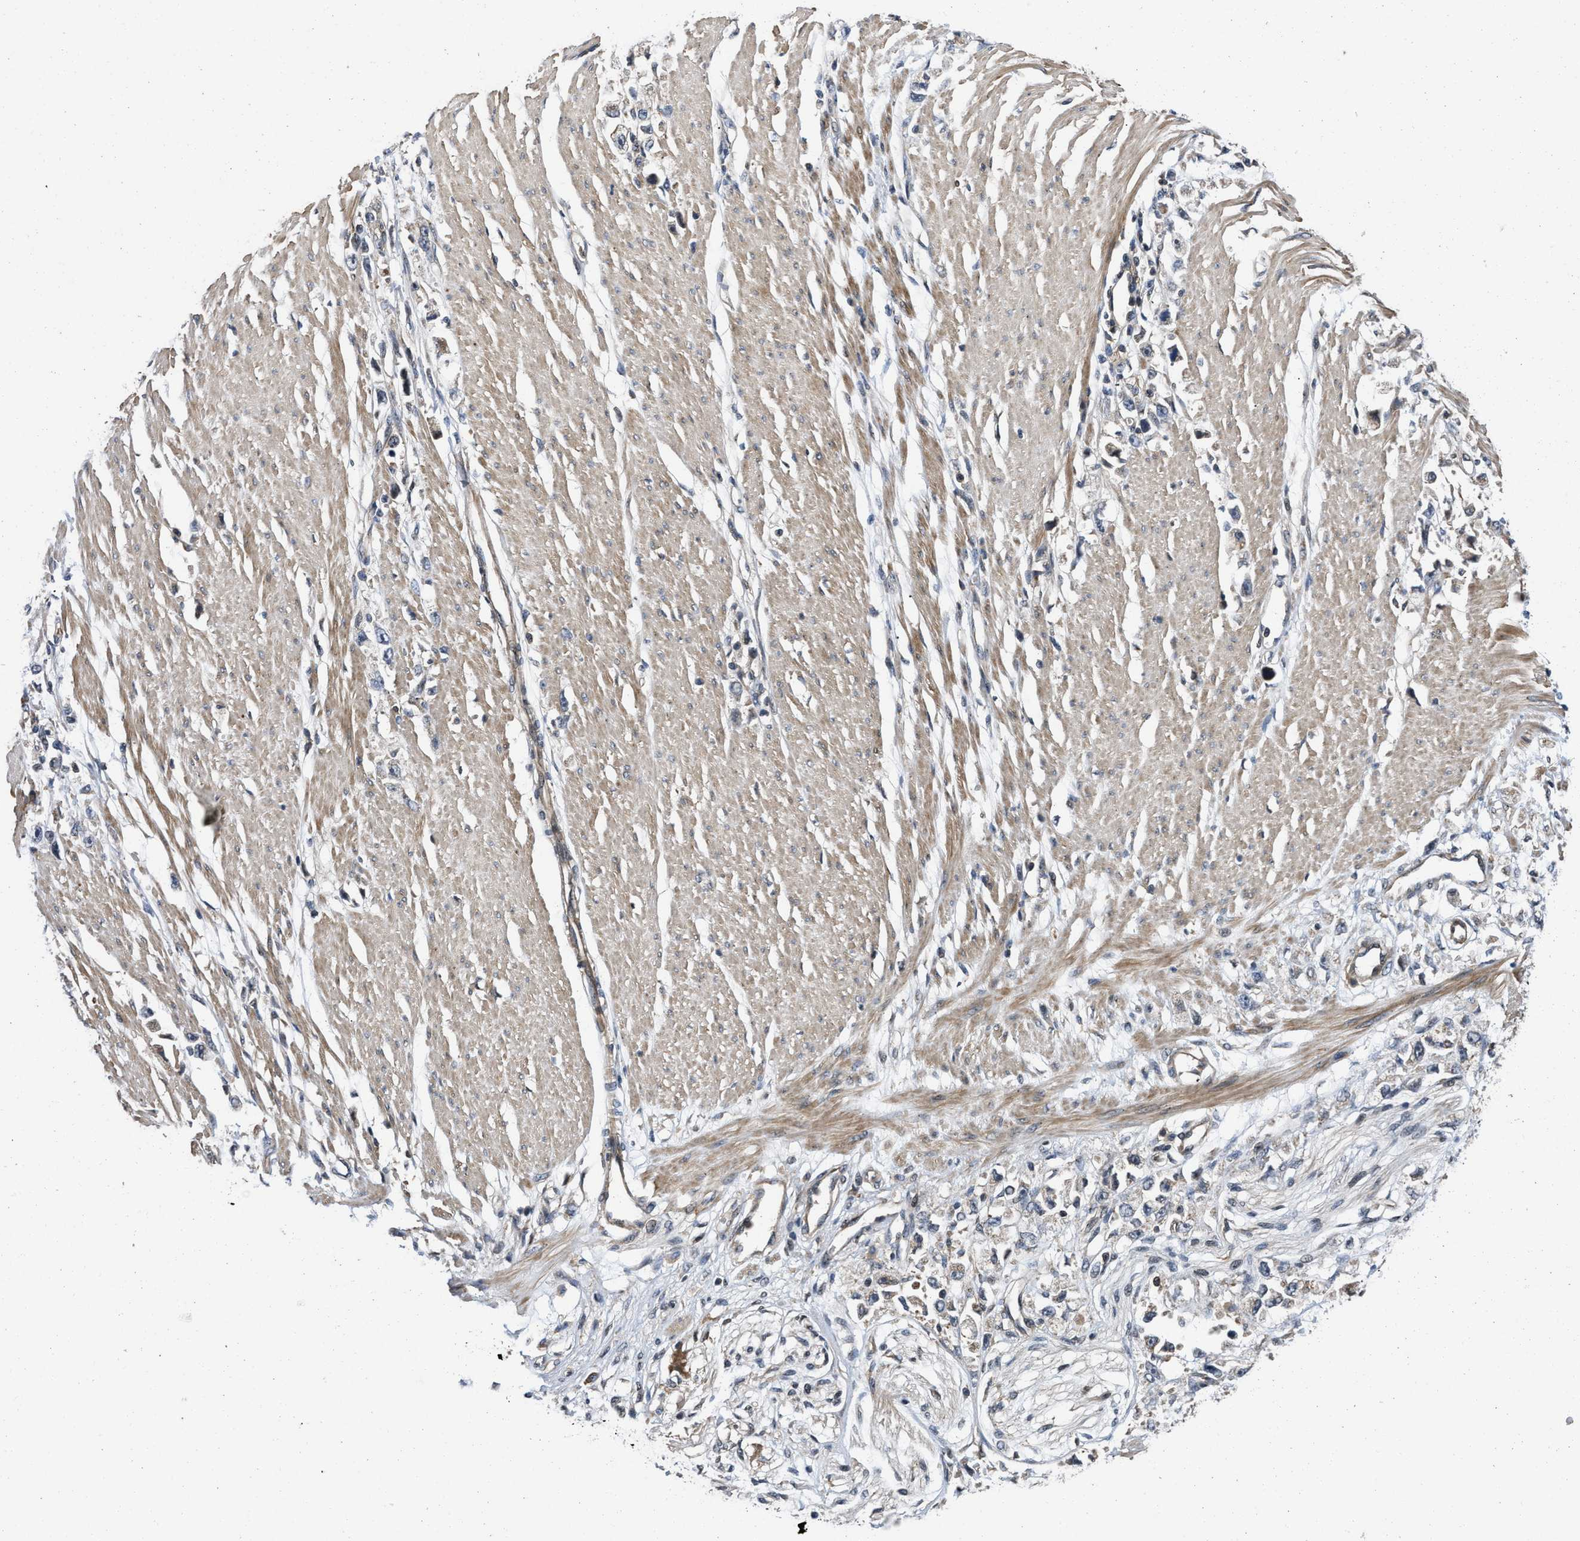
{"staining": {"intensity": "weak", "quantity": "<25%", "location": "cytoplasmic/membranous"}, "tissue": "stomach cancer", "cell_type": "Tumor cells", "image_type": "cancer", "snomed": [{"axis": "morphology", "description": "Adenocarcinoma, NOS"}, {"axis": "topography", "description": "Stomach"}], "caption": "Protein analysis of stomach cancer (adenocarcinoma) reveals no significant staining in tumor cells. Brightfield microscopy of immunohistochemistry stained with DAB (brown) and hematoxylin (blue), captured at high magnification.", "gene": "PRDM14", "patient": {"sex": "female", "age": 59}}